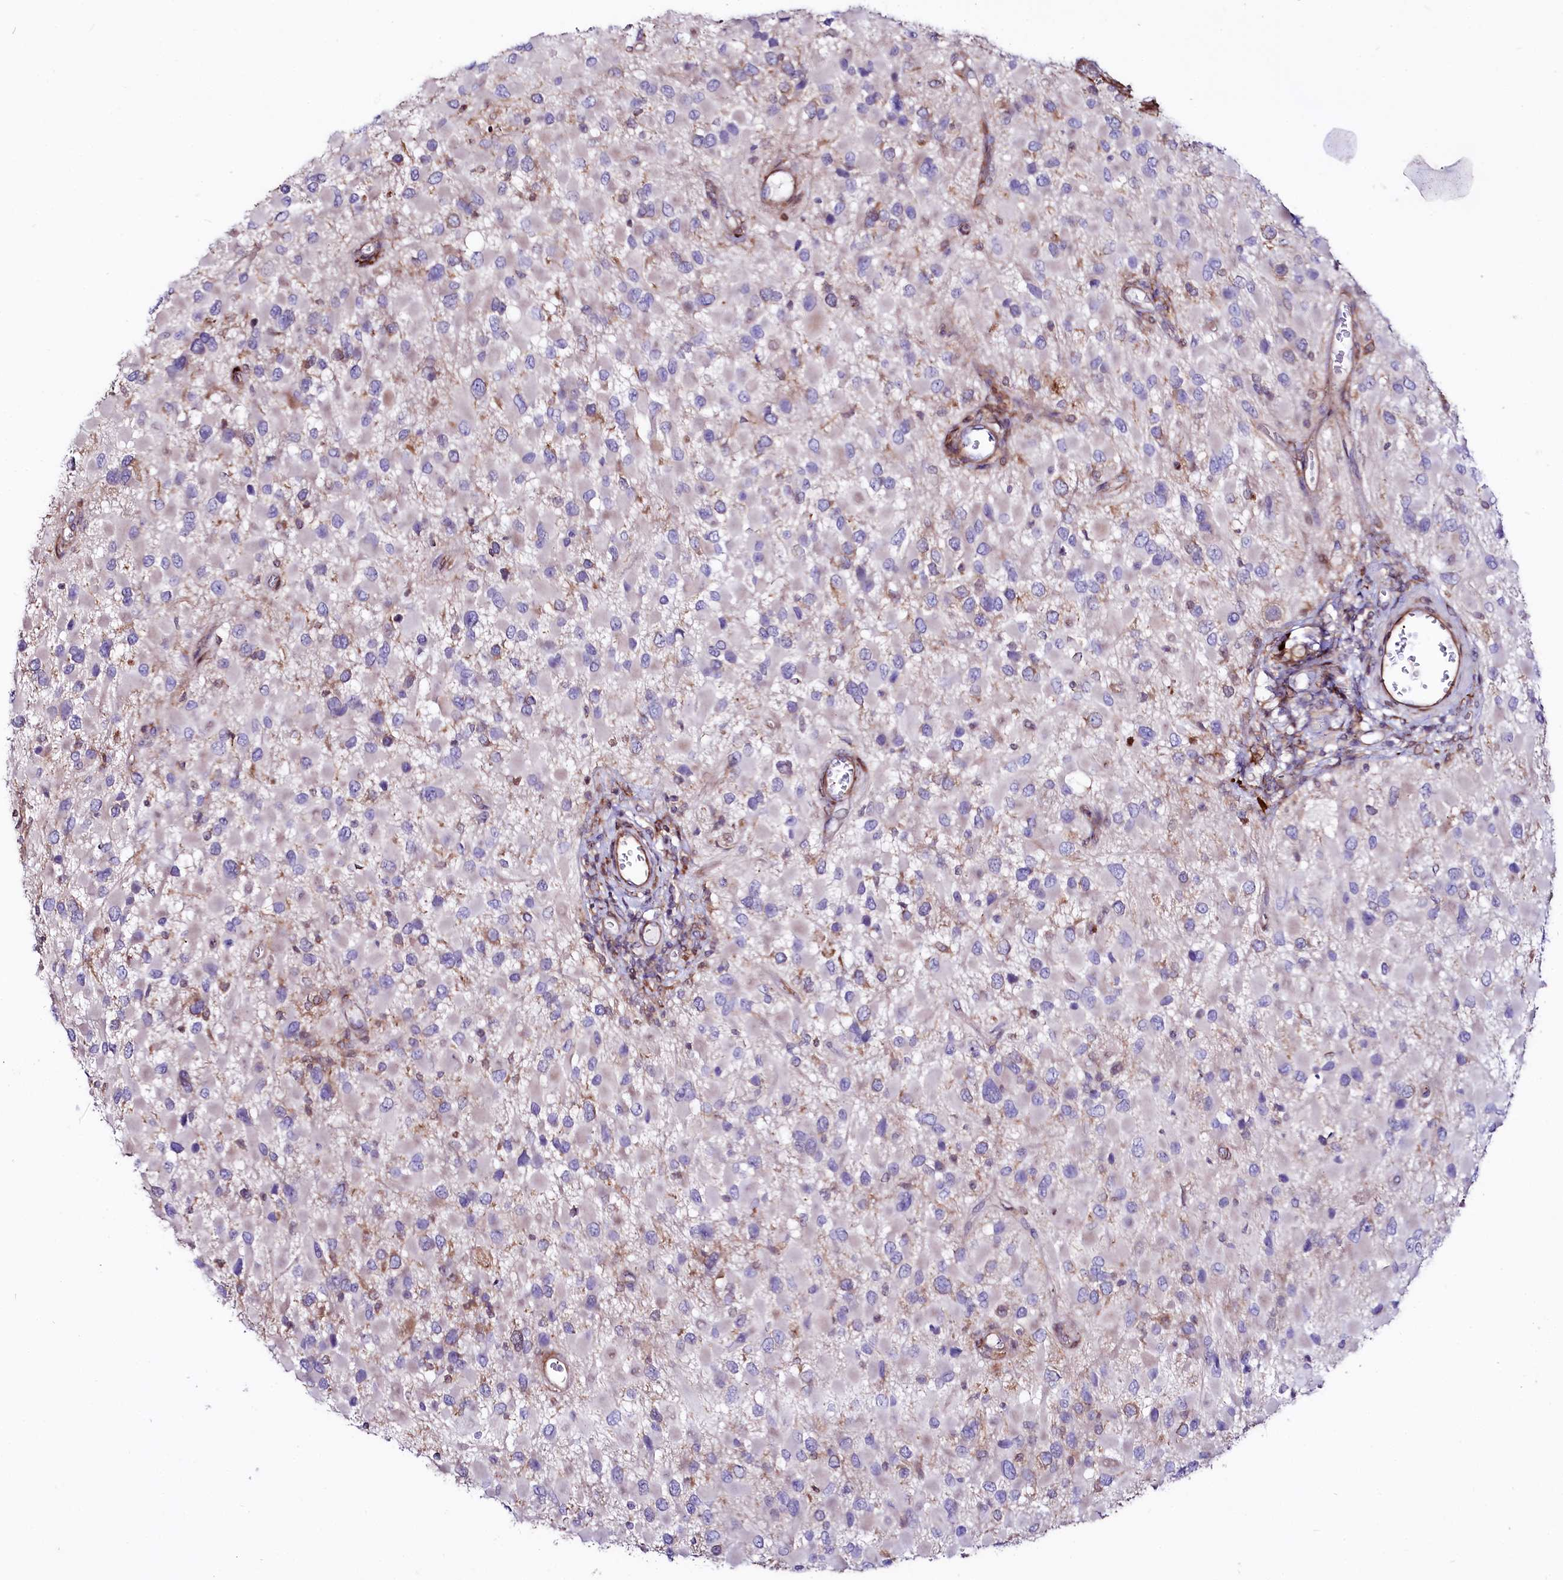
{"staining": {"intensity": "negative", "quantity": "none", "location": "none"}, "tissue": "glioma", "cell_type": "Tumor cells", "image_type": "cancer", "snomed": [{"axis": "morphology", "description": "Glioma, malignant, High grade"}, {"axis": "topography", "description": "Brain"}], "caption": "A micrograph of malignant glioma (high-grade) stained for a protein demonstrates no brown staining in tumor cells. The staining is performed using DAB brown chromogen with nuclei counter-stained in using hematoxylin.", "gene": "FCHSD2", "patient": {"sex": "male", "age": 53}}